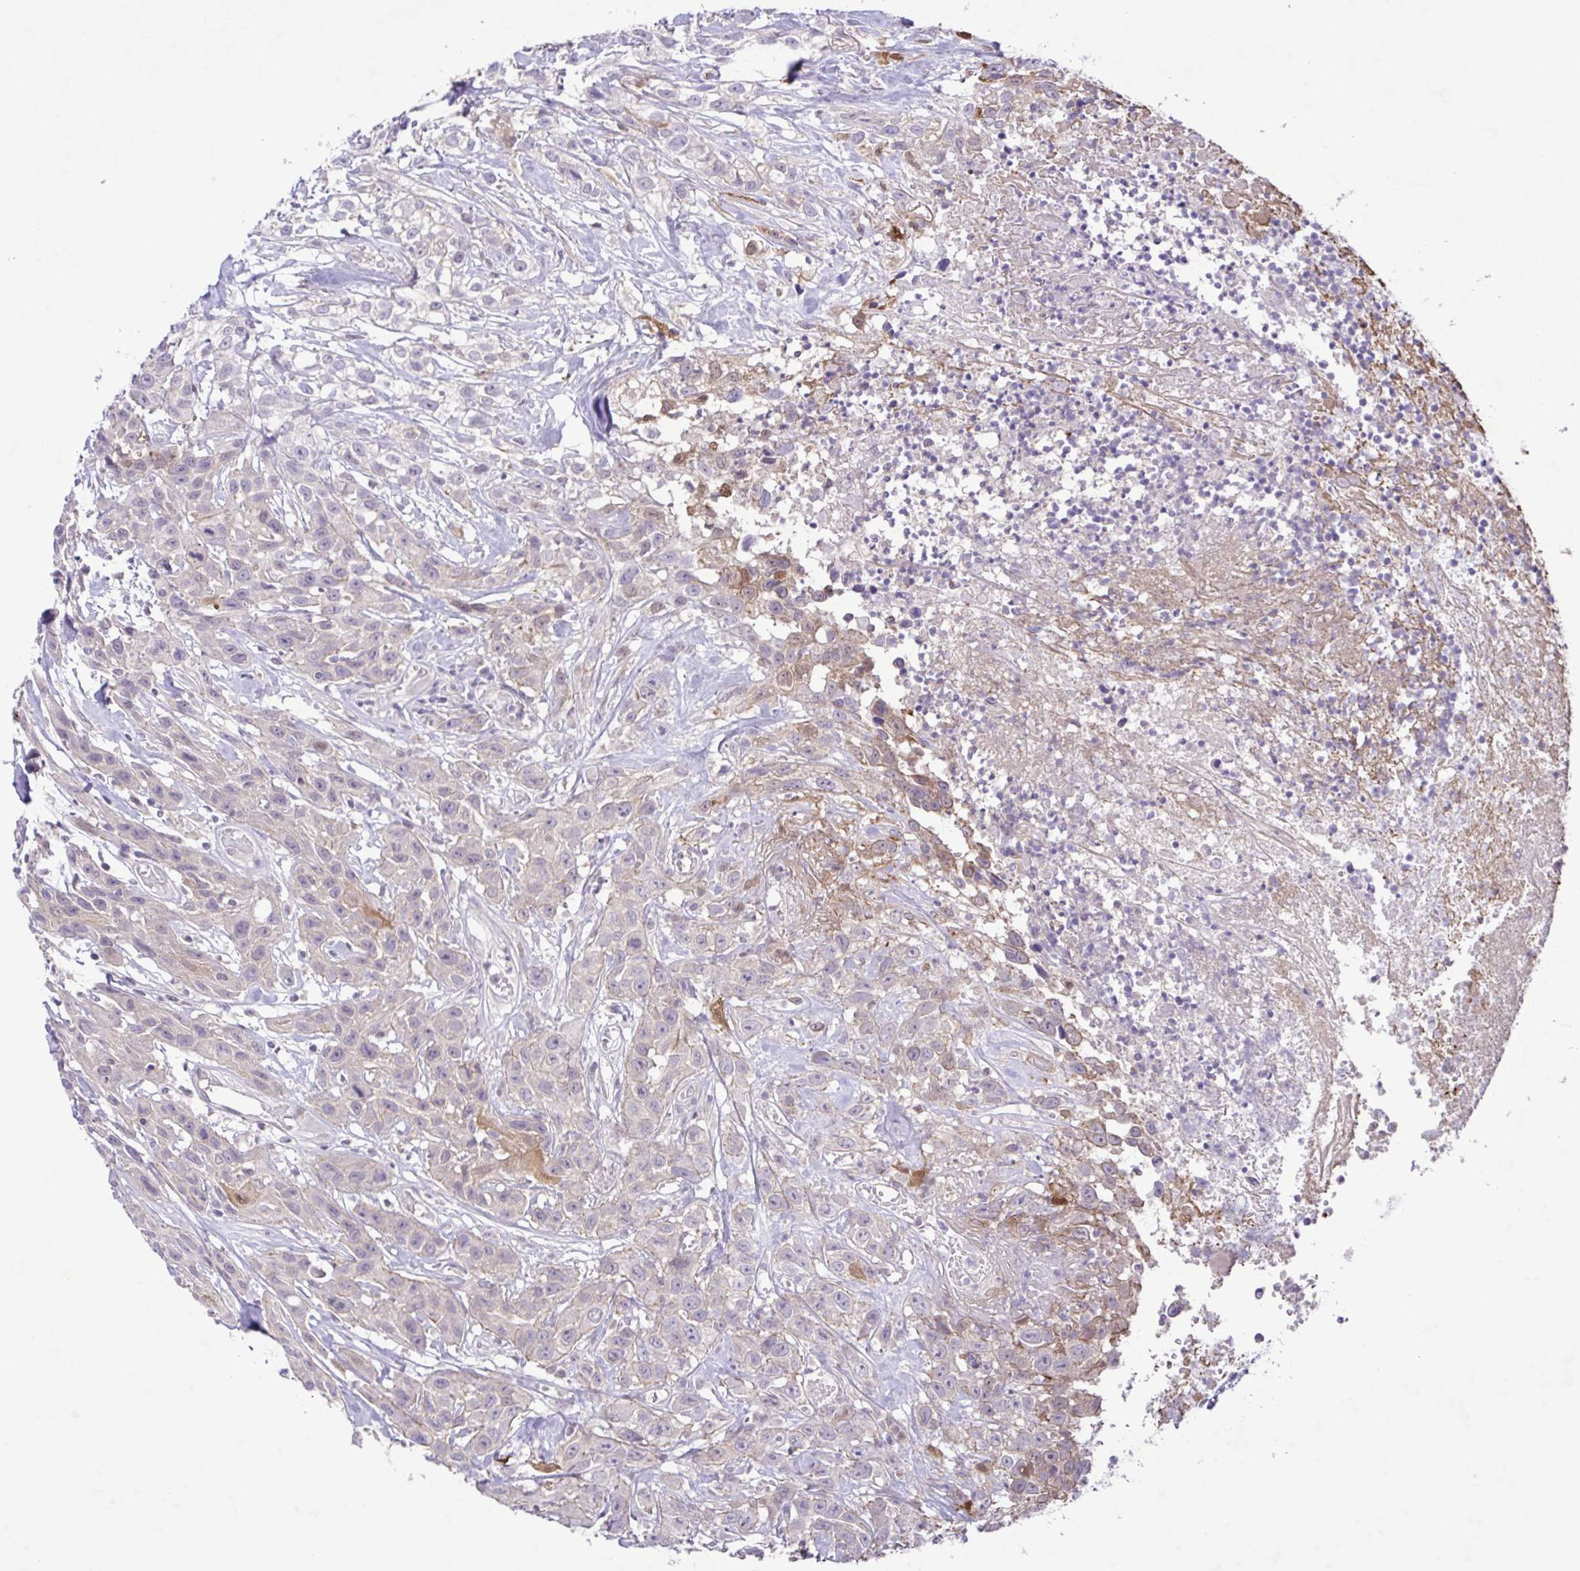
{"staining": {"intensity": "strong", "quantity": "<25%", "location": "cytoplasmic/membranous,nuclear"}, "tissue": "head and neck cancer", "cell_type": "Tumor cells", "image_type": "cancer", "snomed": [{"axis": "morphology", "description": "Squamous cell carcinoma, NOS"}, {"axis": "topography", "description": "Head-Neck"}], "caption": "A high-resolution photomicrograph shows immunohistochemistry staining of head and neck squamous cell carcinoma, which exhibits strong cytoplasmic/membranous and nuclear staining in about <25% of tumor cells.", "gene": "IL1RN", "patient": {"sex": "male", "age": 57}}